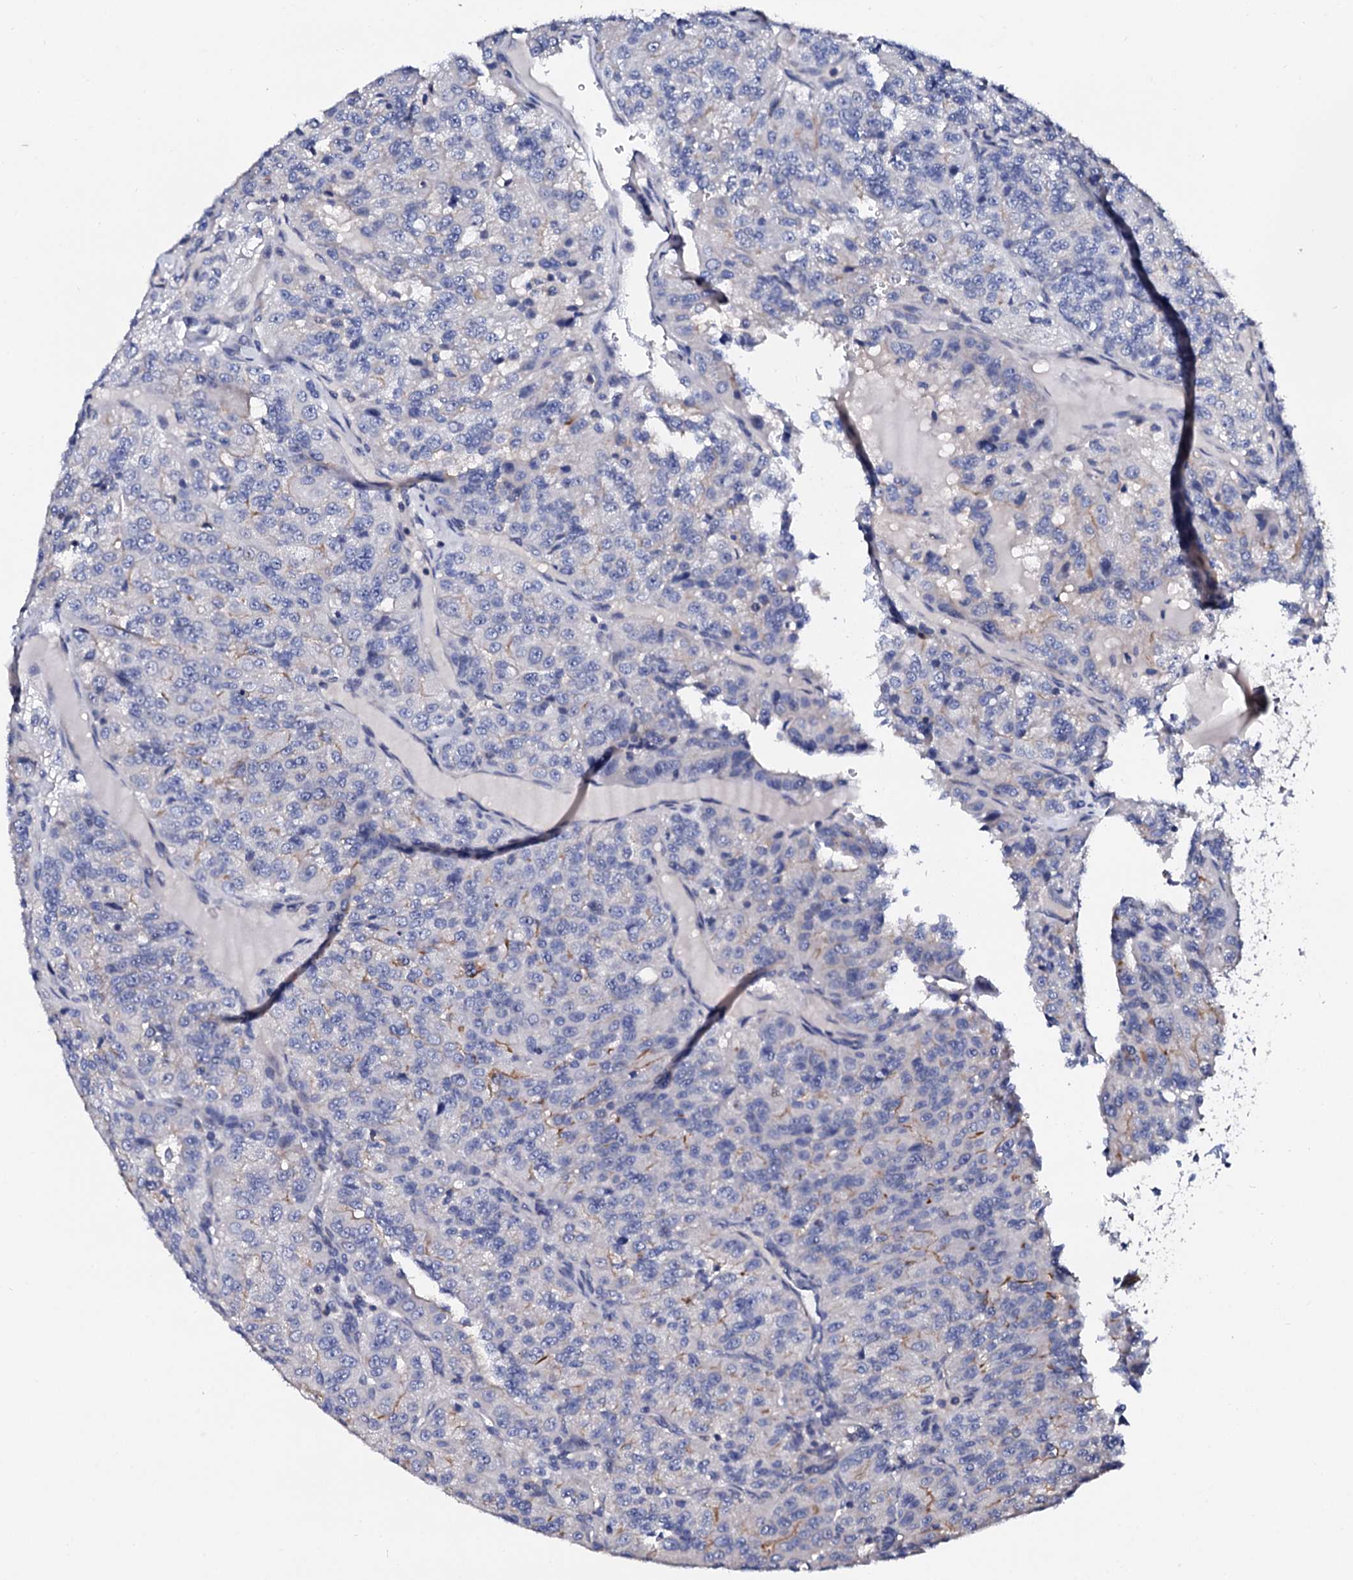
{"staining": {"intensity": "moderate", "quantity": "<25%", "location": "cytoplasmic/membranous"}, "tissue": "renal cancer", "cell_type": "Tumor cells", "image_type": "cancer", "snomed": [{"axis": "morphology", "description": "Adenocarcinoma, NOS"}, {"axis": "topography", "description": "Kidney"}], "caption": "Adenocarcinoma (renal) stained for a protein (brown) exhibits moderate cytoplasmic/membranous positive positivity in approximately <25% of tumor cells.", "gene": "NUP58", "patient": {"sex": "female", "age": 63}}